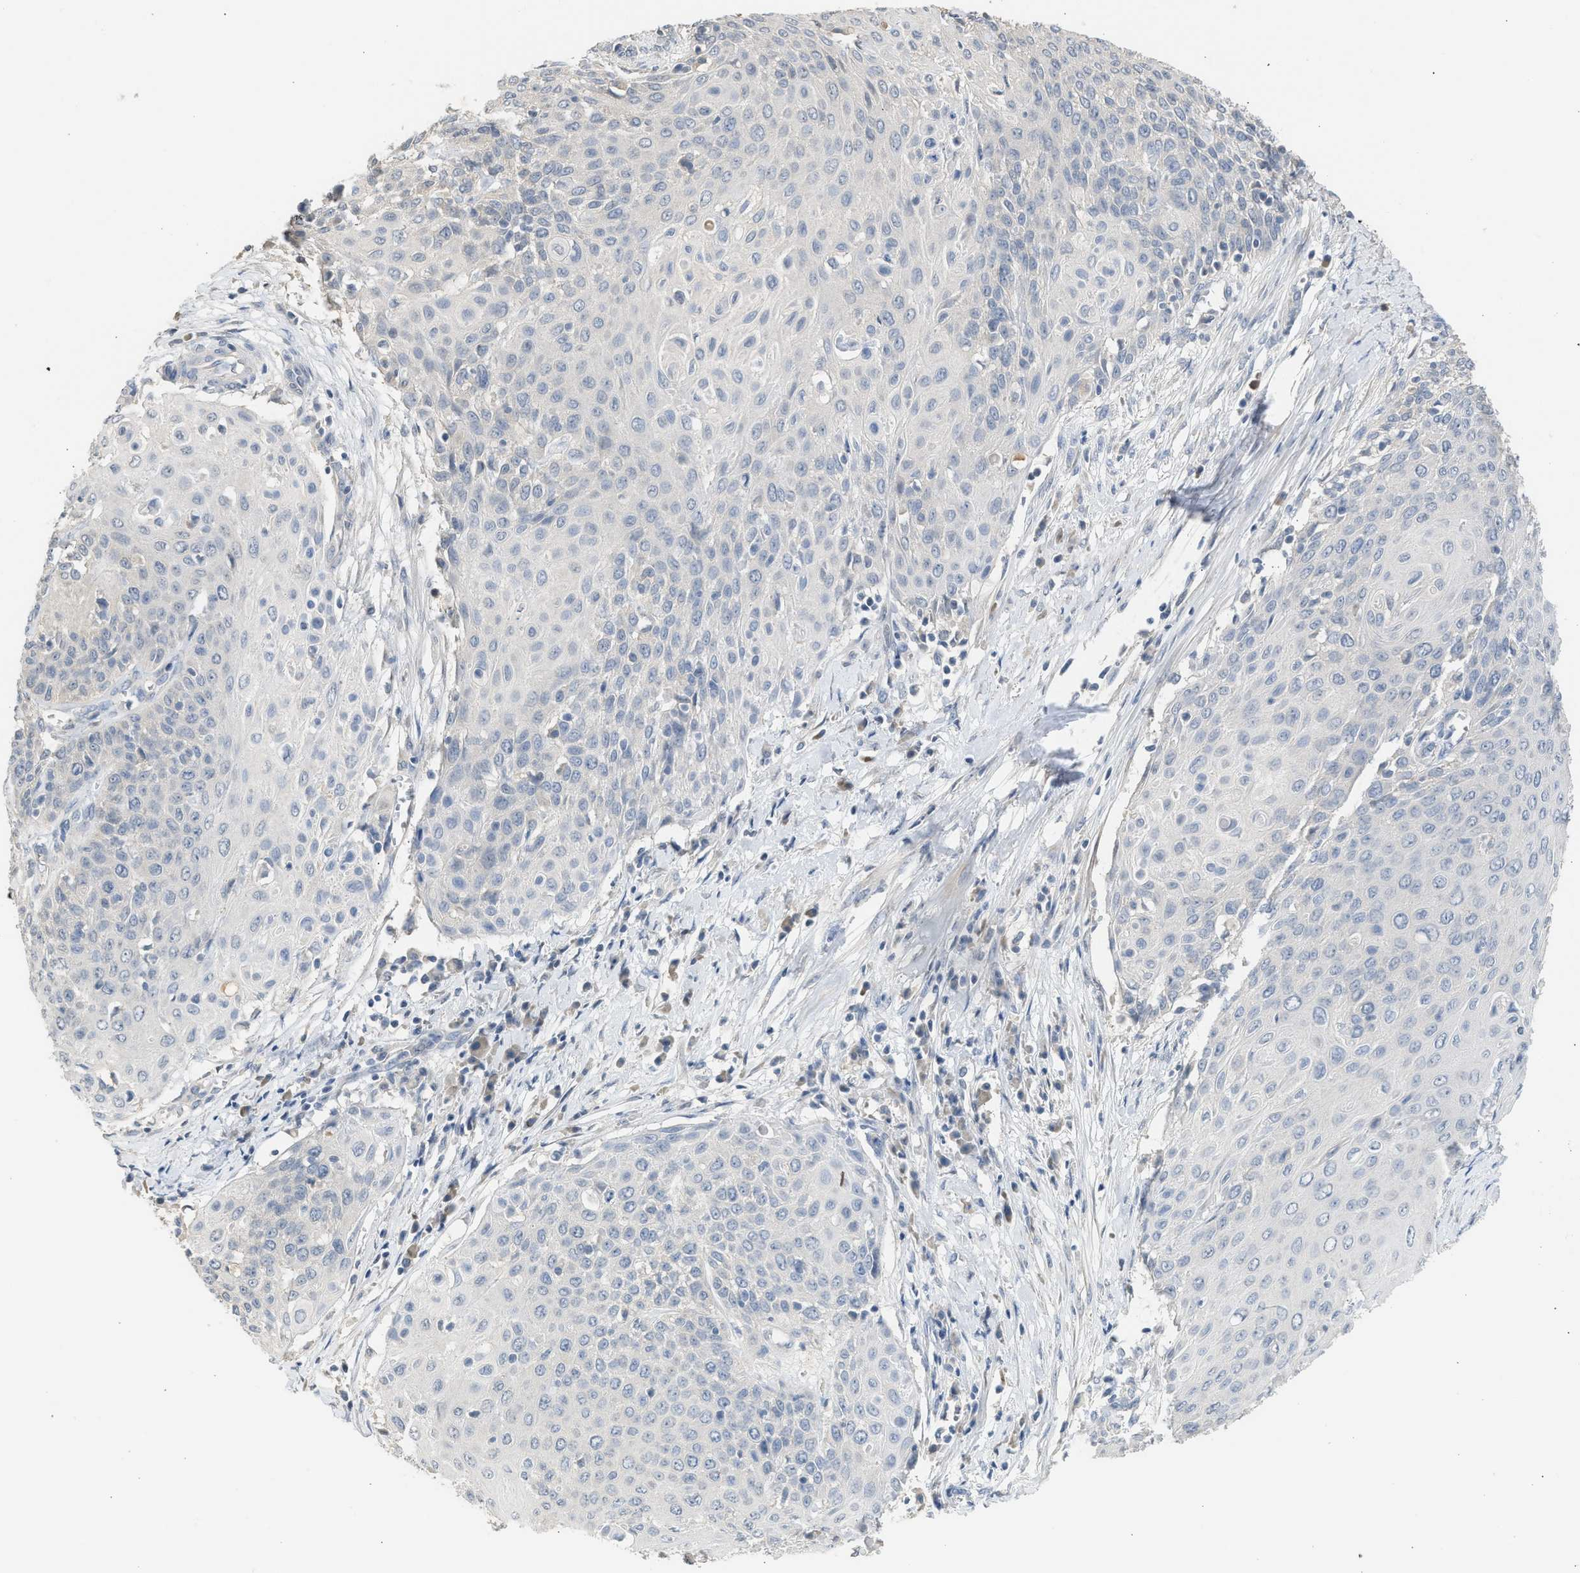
{"staining": {"intensity": "negative", "quantity": "none", "location": "none"}, "tissue": "cervical cancer", "cell_type": "Tumor cells", "image_type": "cancer", "snomed": [{"axis": "morphology", "description": "Squamous cell carcinoma, NOS"}, {"axis": "topography", "description": "Cervix"}], "caption": "Tumor cells show no significant protein positivity in squamous cell carcinoma (cervical). (Stains: DAB immunohistochemistry with hematoxylin counter stain, Microscopy: brightfield microscopy at high magnification).", "gene": "SULT2A1", "patient": {"sex": "female", "age": 39}}